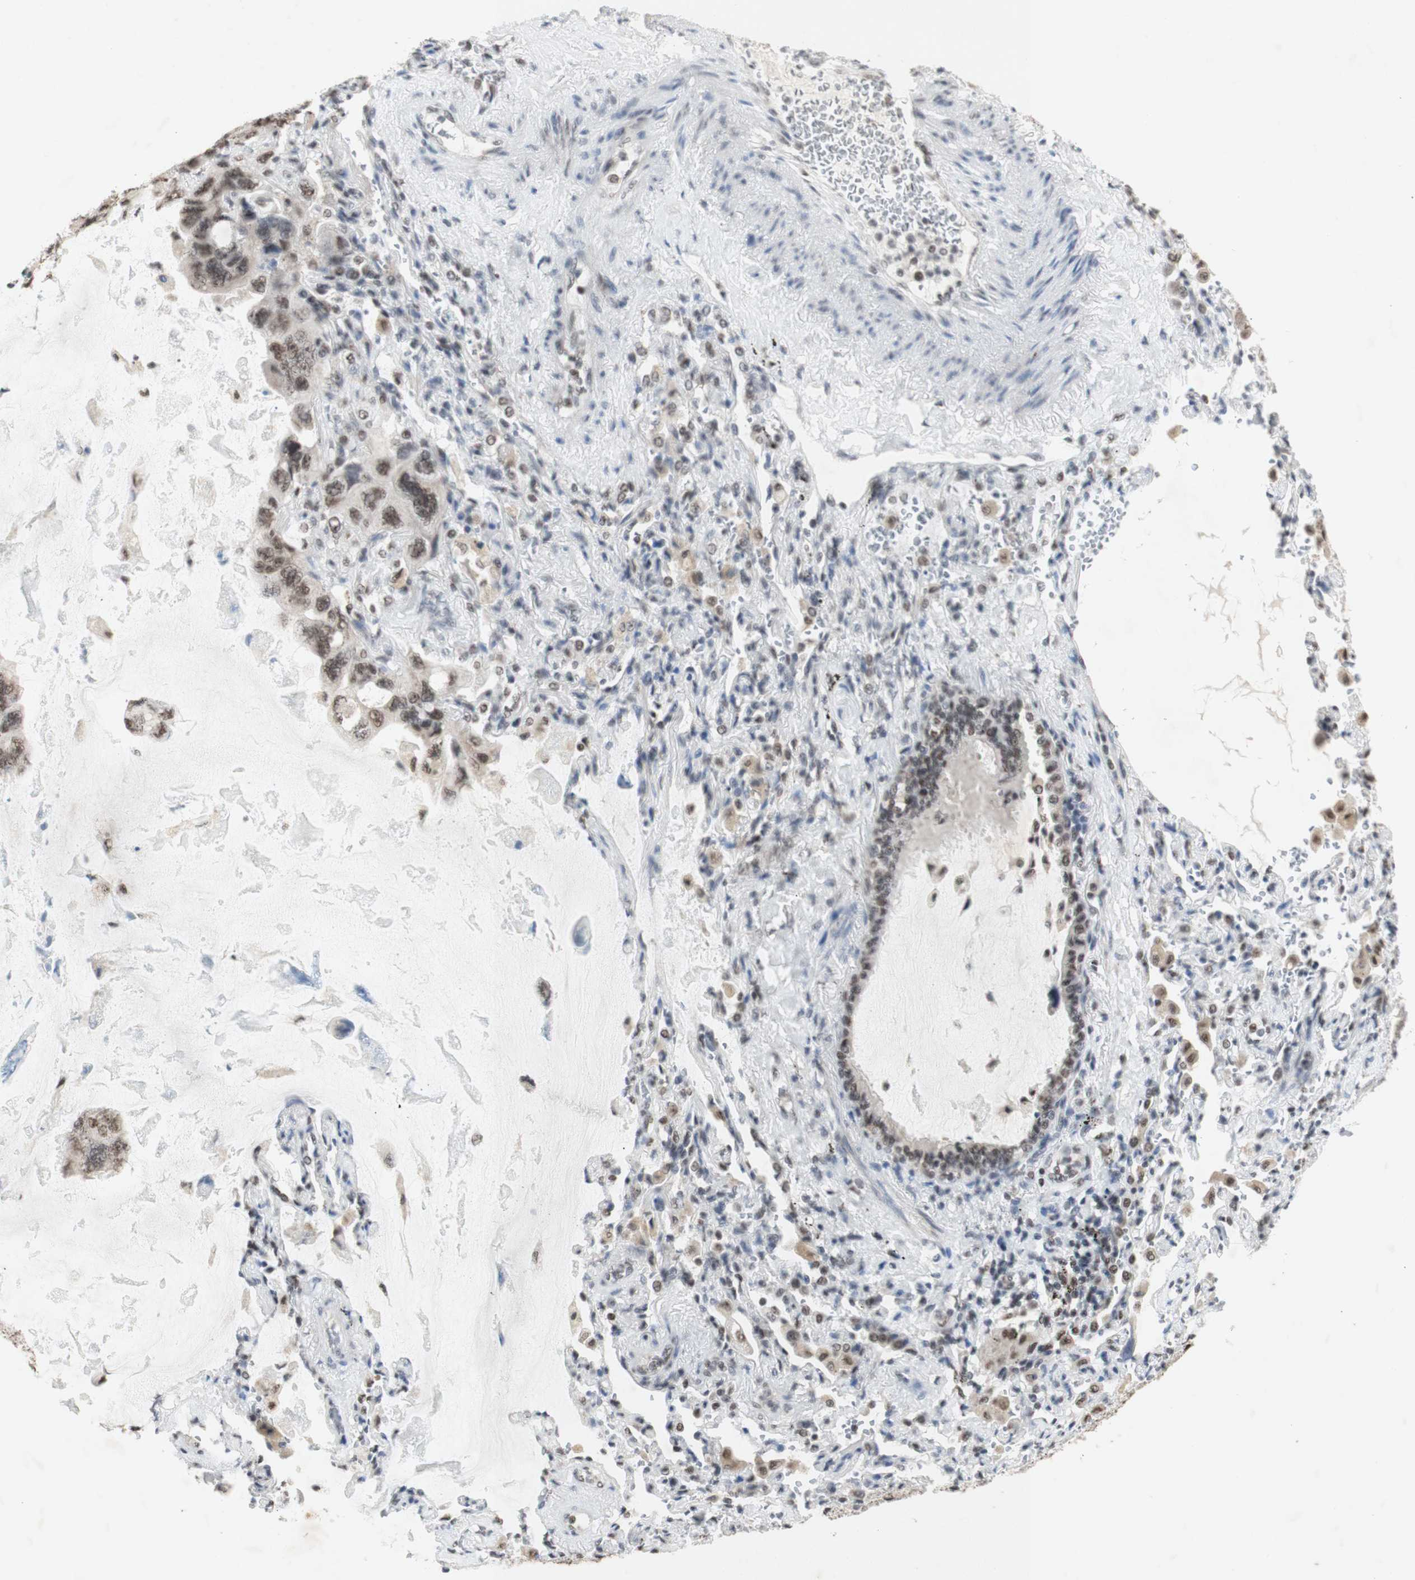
{"staining": {"intensity": "moderate", "quantity": ">75%", "location": "nuclear"}, "tissue": "lung cancer", "cell_type": "Tumor cells", "image_type": "cancer", "snomed": [{"axis": "morphology", "description": "Squamous cell carcinoma, NOS"}, {"axis": "topography", "description": "Lung"}], "caption": "Immunohistochemical staining of human lung cancer (squamous cell carcinoma) reveals moderate nuclear protein positivity in approximately >75% of tumor cells.", "gene": "SNRPB", "patient": {"sex": "female", "age": 73}}